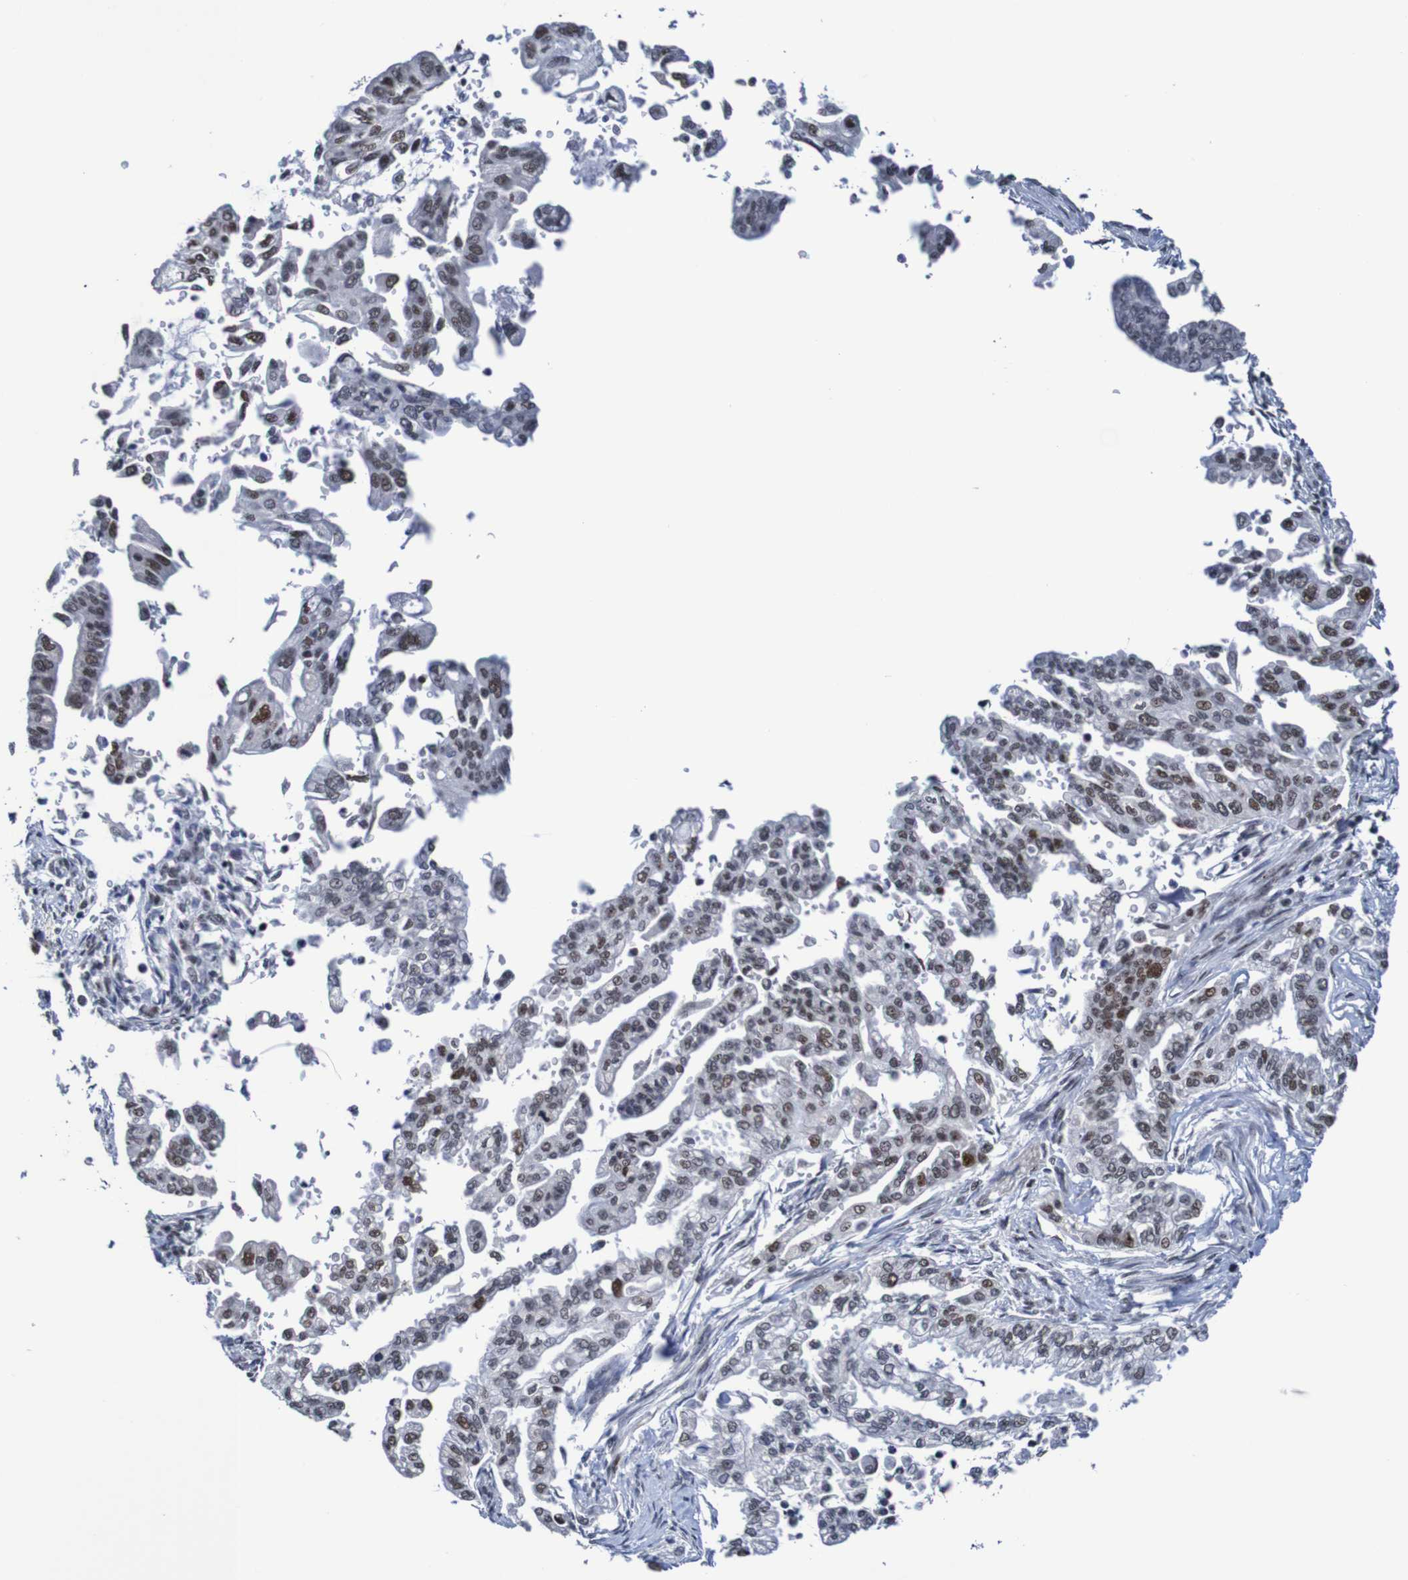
{"staining": {"intensity": "weak", "quantity": "25%-75%", "location": "nuclear"}, "tissue": "pancreatic cancer", "cell_type": "Tumor cells", "image_type": "cancer", "snomed": [{"axis": "morphology", "description": "Normal tissue, NOS"}, {"axis": "topography", "description": "Pancreas"}], "caption": "This is an image of immunohistochemistry (IHC) staining of pancreatic cancer, which shows weak expression in the nuclear of tumor cells.", "gene": "CDC5L", "patient": {"sex": "male", "age": 42}}